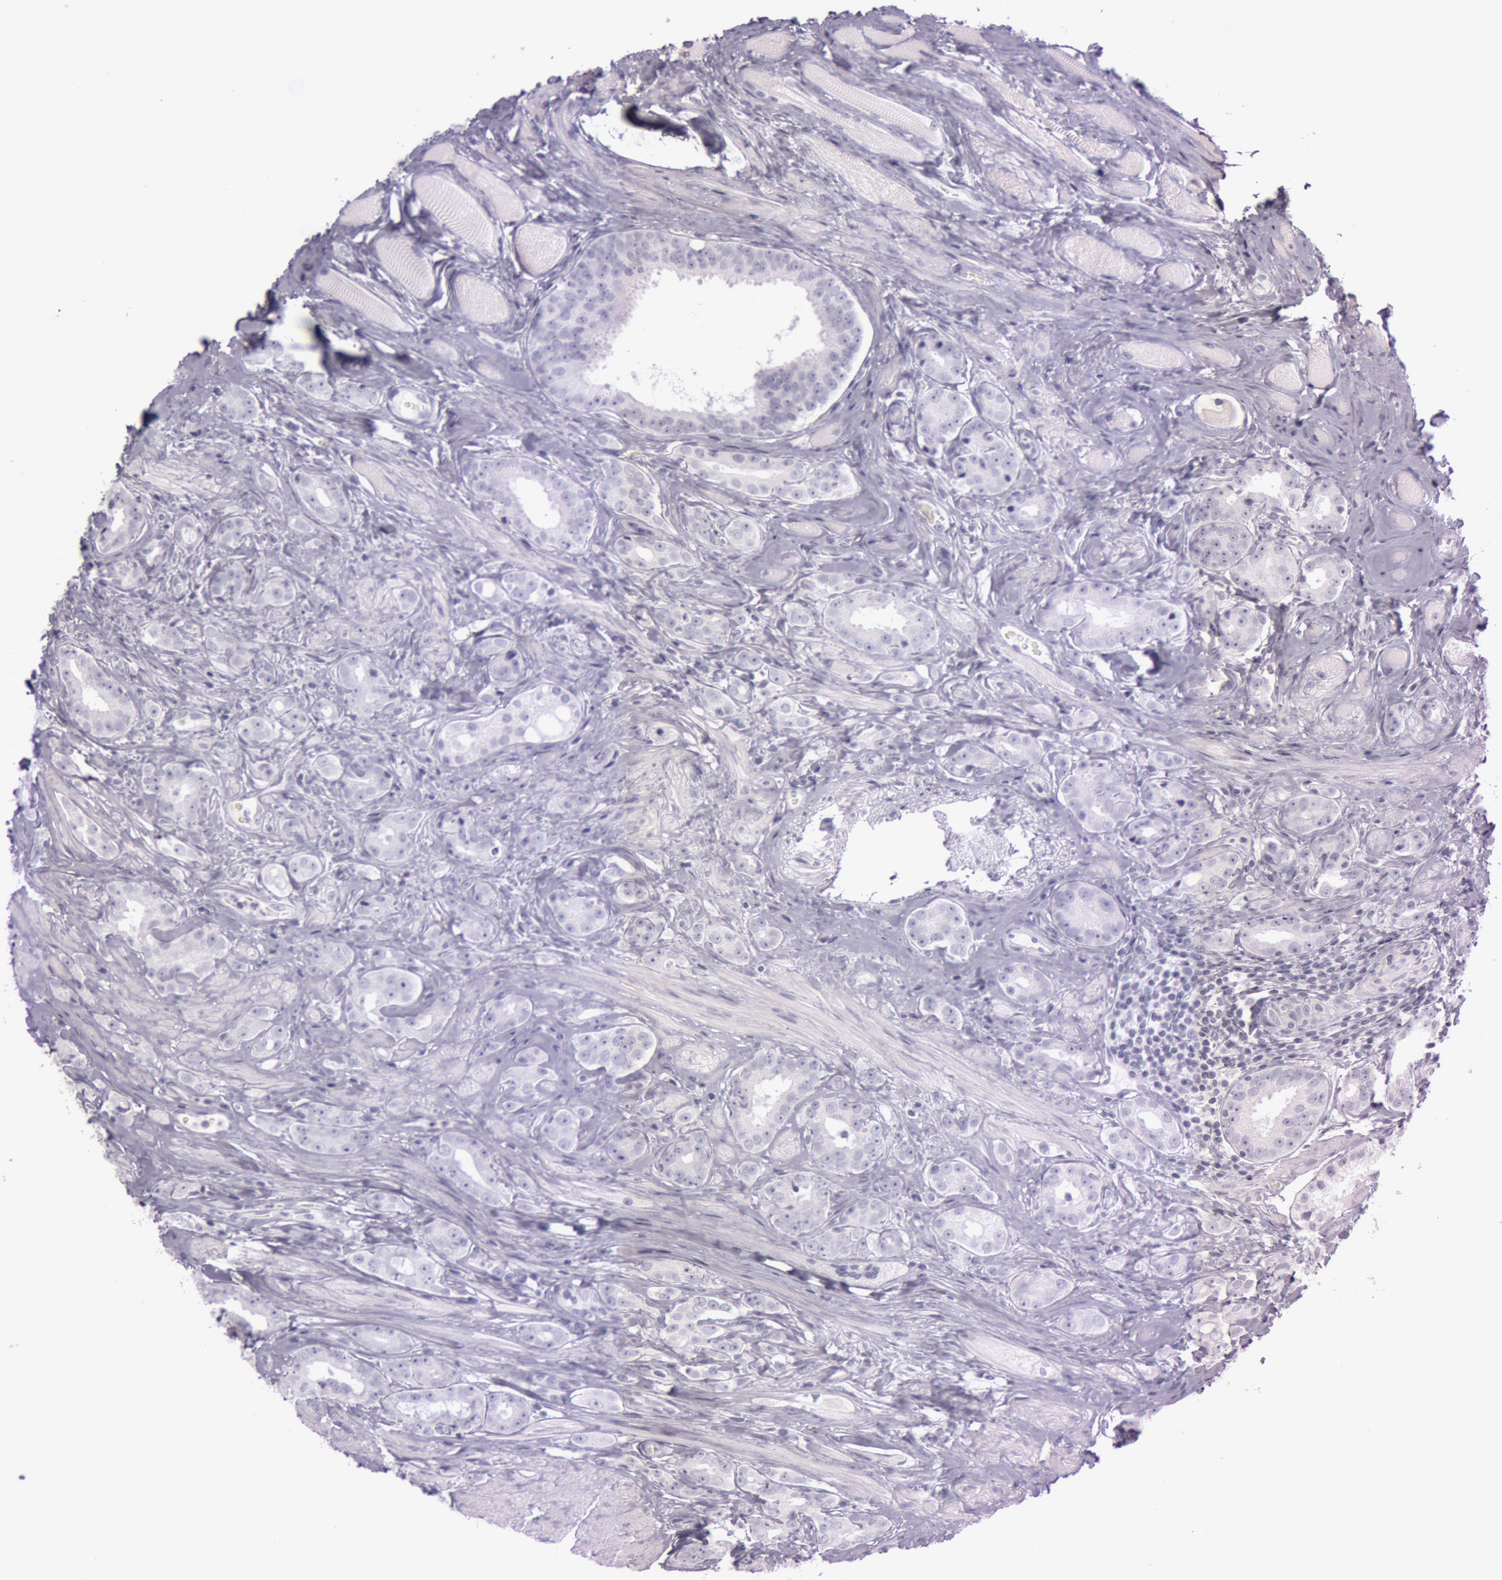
{"staining": {"intensity": "negative", "quantity": "none", "location": "none"}, "tissue": "prostate cancer", "cell_type": "Tumor cells", "image_type": "cancer", "snomed": [{"axis": "morphology", "description": "Adenocarcinoma, Medium grade"}, {"axis": "topography", "description": "Prostate"}], "caption": "This is an immunohistochemistry micrograph of prostate adenocarcinoma (medium-grade). There is no positivity in tumor cells.", "gene": "S100A7", "patient": {"sex": "male", "age": 53}}